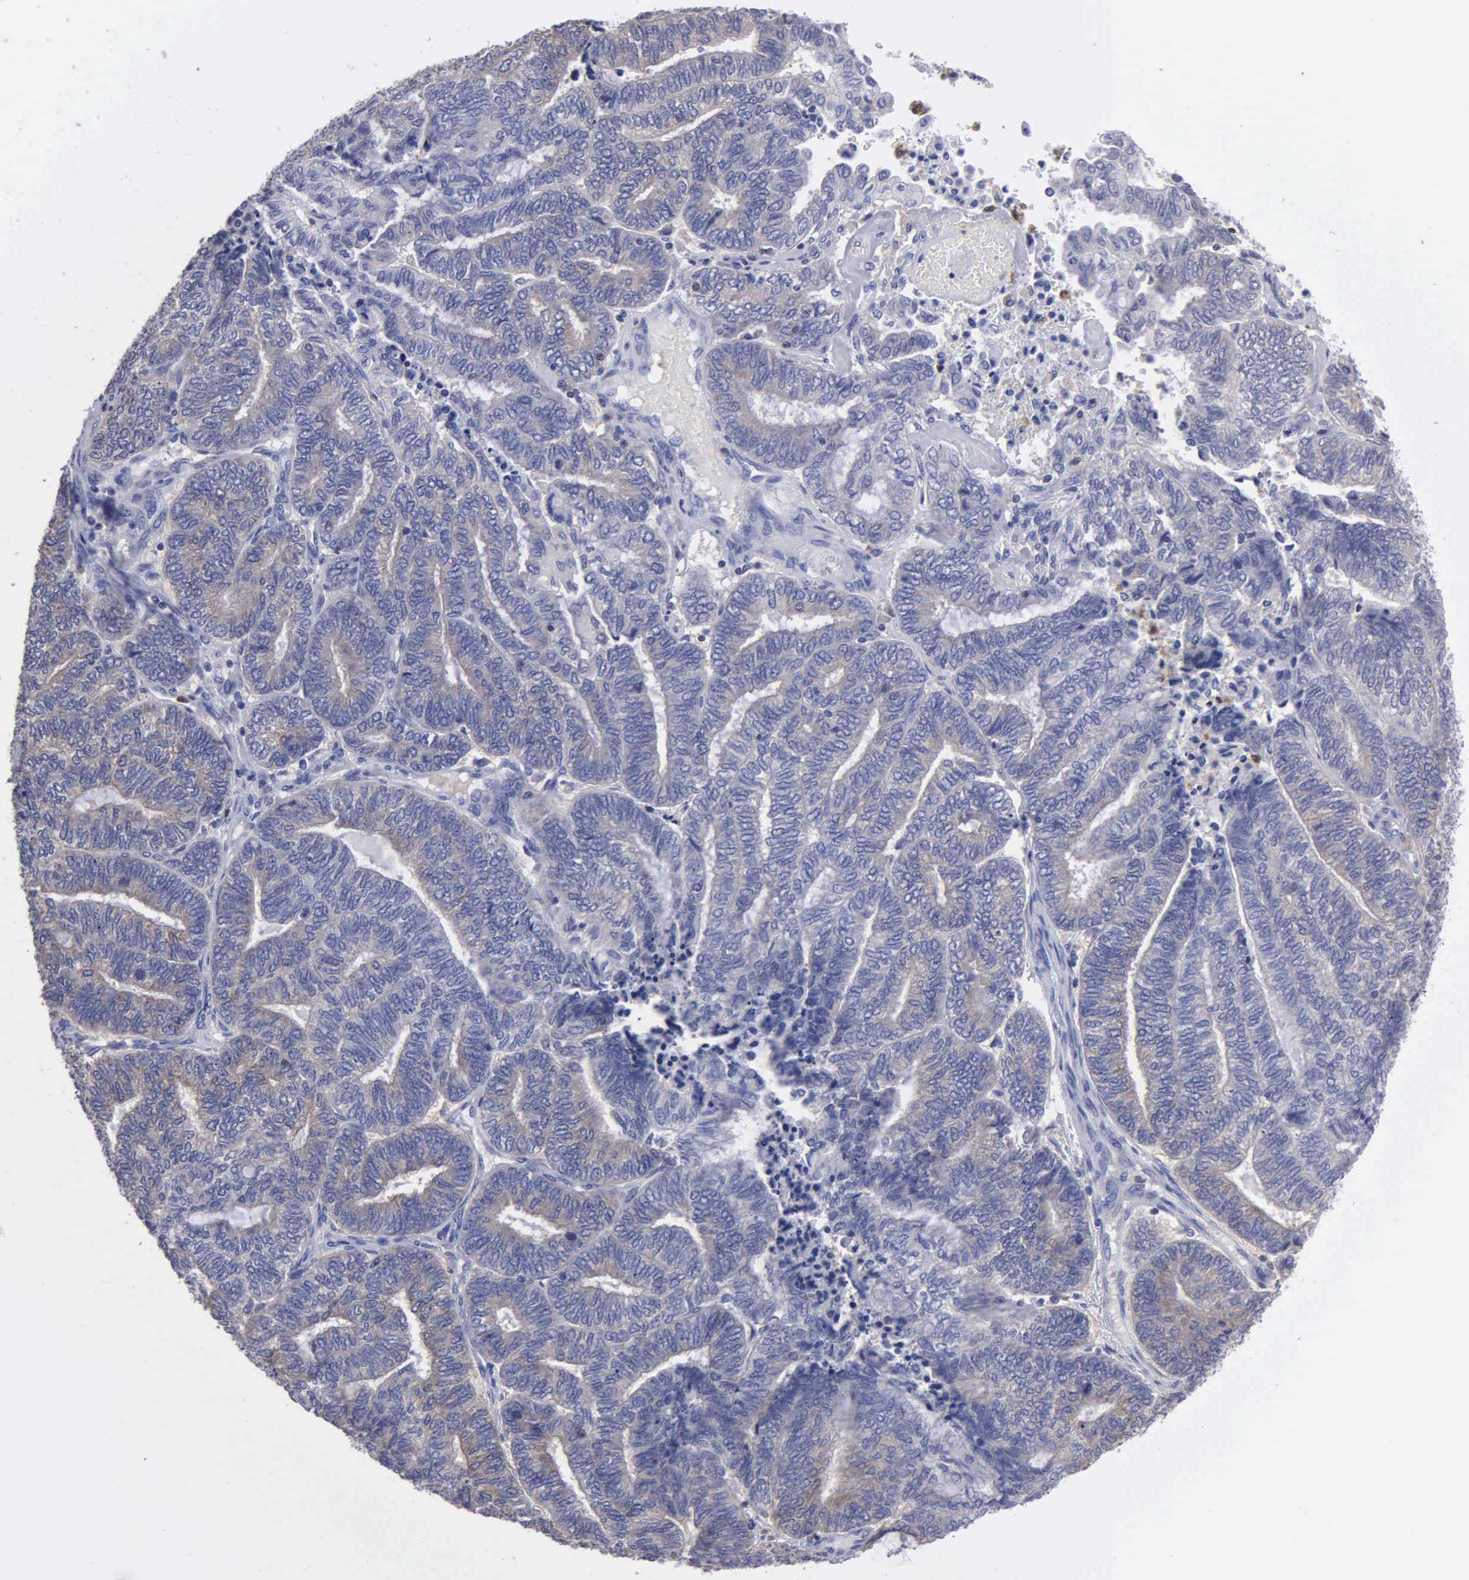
{"staining": {"intensity": "weak", "quantity": "<25%", "location": "cytoplasmic/membranous"}, "tissue": "endometrial cancer", "cell_type": "Tumor cells", "image_type": "cancer", "snomed": [{"axis": "morphology", "description": "Adenocarcinoma, NOS"}, {"axis": "topography", "description": "Uterus"}, {"axis": "topography", "description": "Endometrium"}], "caption": "Adenocarcinoma (endometrial) was stained to show a protein in brown. There is no significant expression in tumor cells.", "gene": "G6PD", "patient": {"sex": "female", "age": 70}}